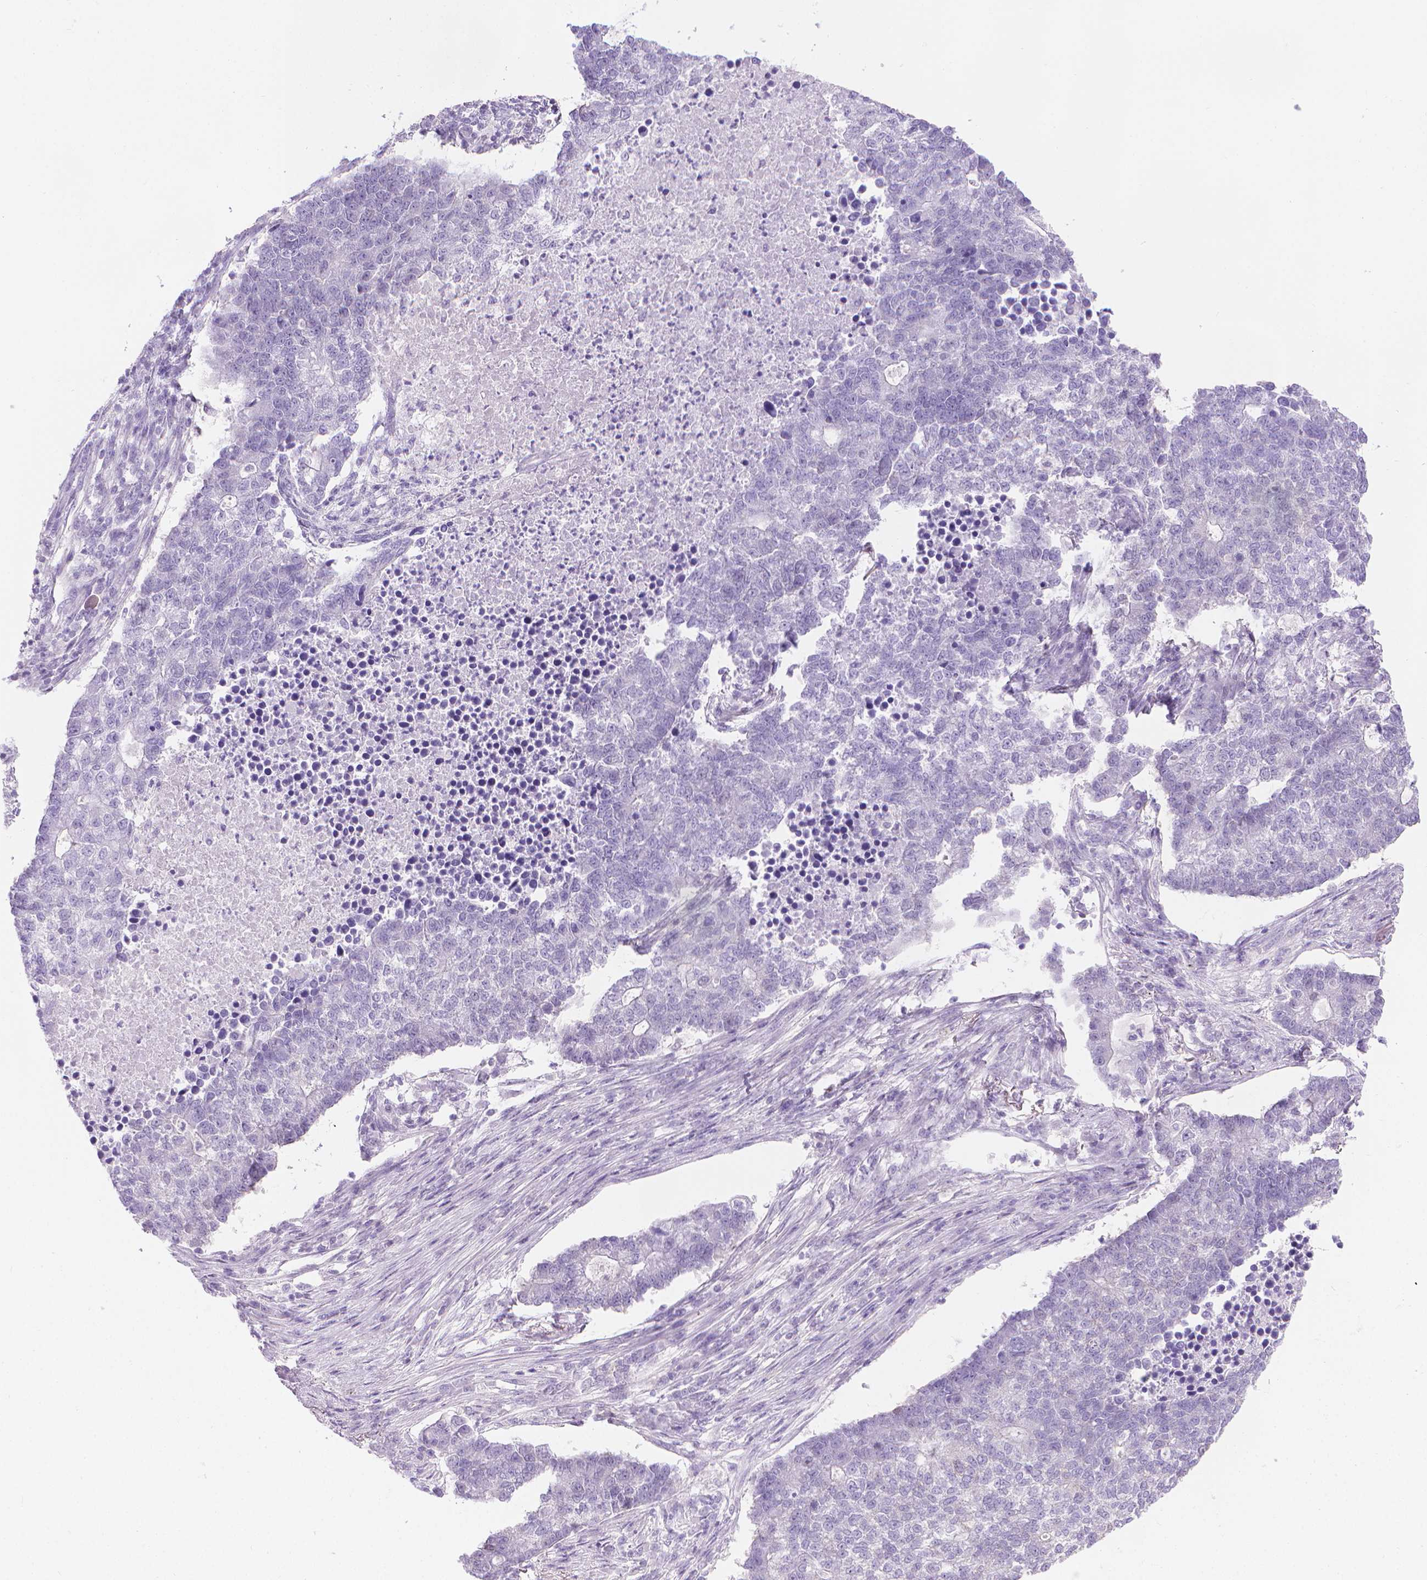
{"staining": {"intensity": "negative", "quantity": "none", "location": "none"}, "tissue": "lung cancer", "cell_type": "Tumor cells", "image_type": "cancer", "snomed": [{"axis": "morphology", "description": "Adenocarcinoma, NOS"}, {"axis": "topography", "description": "Lung"}], "caption": "The immunohistochemistry histopathology image has no significant positivity in tumor cells of adenocarcinoma (lung) tissue.", "gene": "SPAG6", "patient": {"sex": "male", "age": 57}}